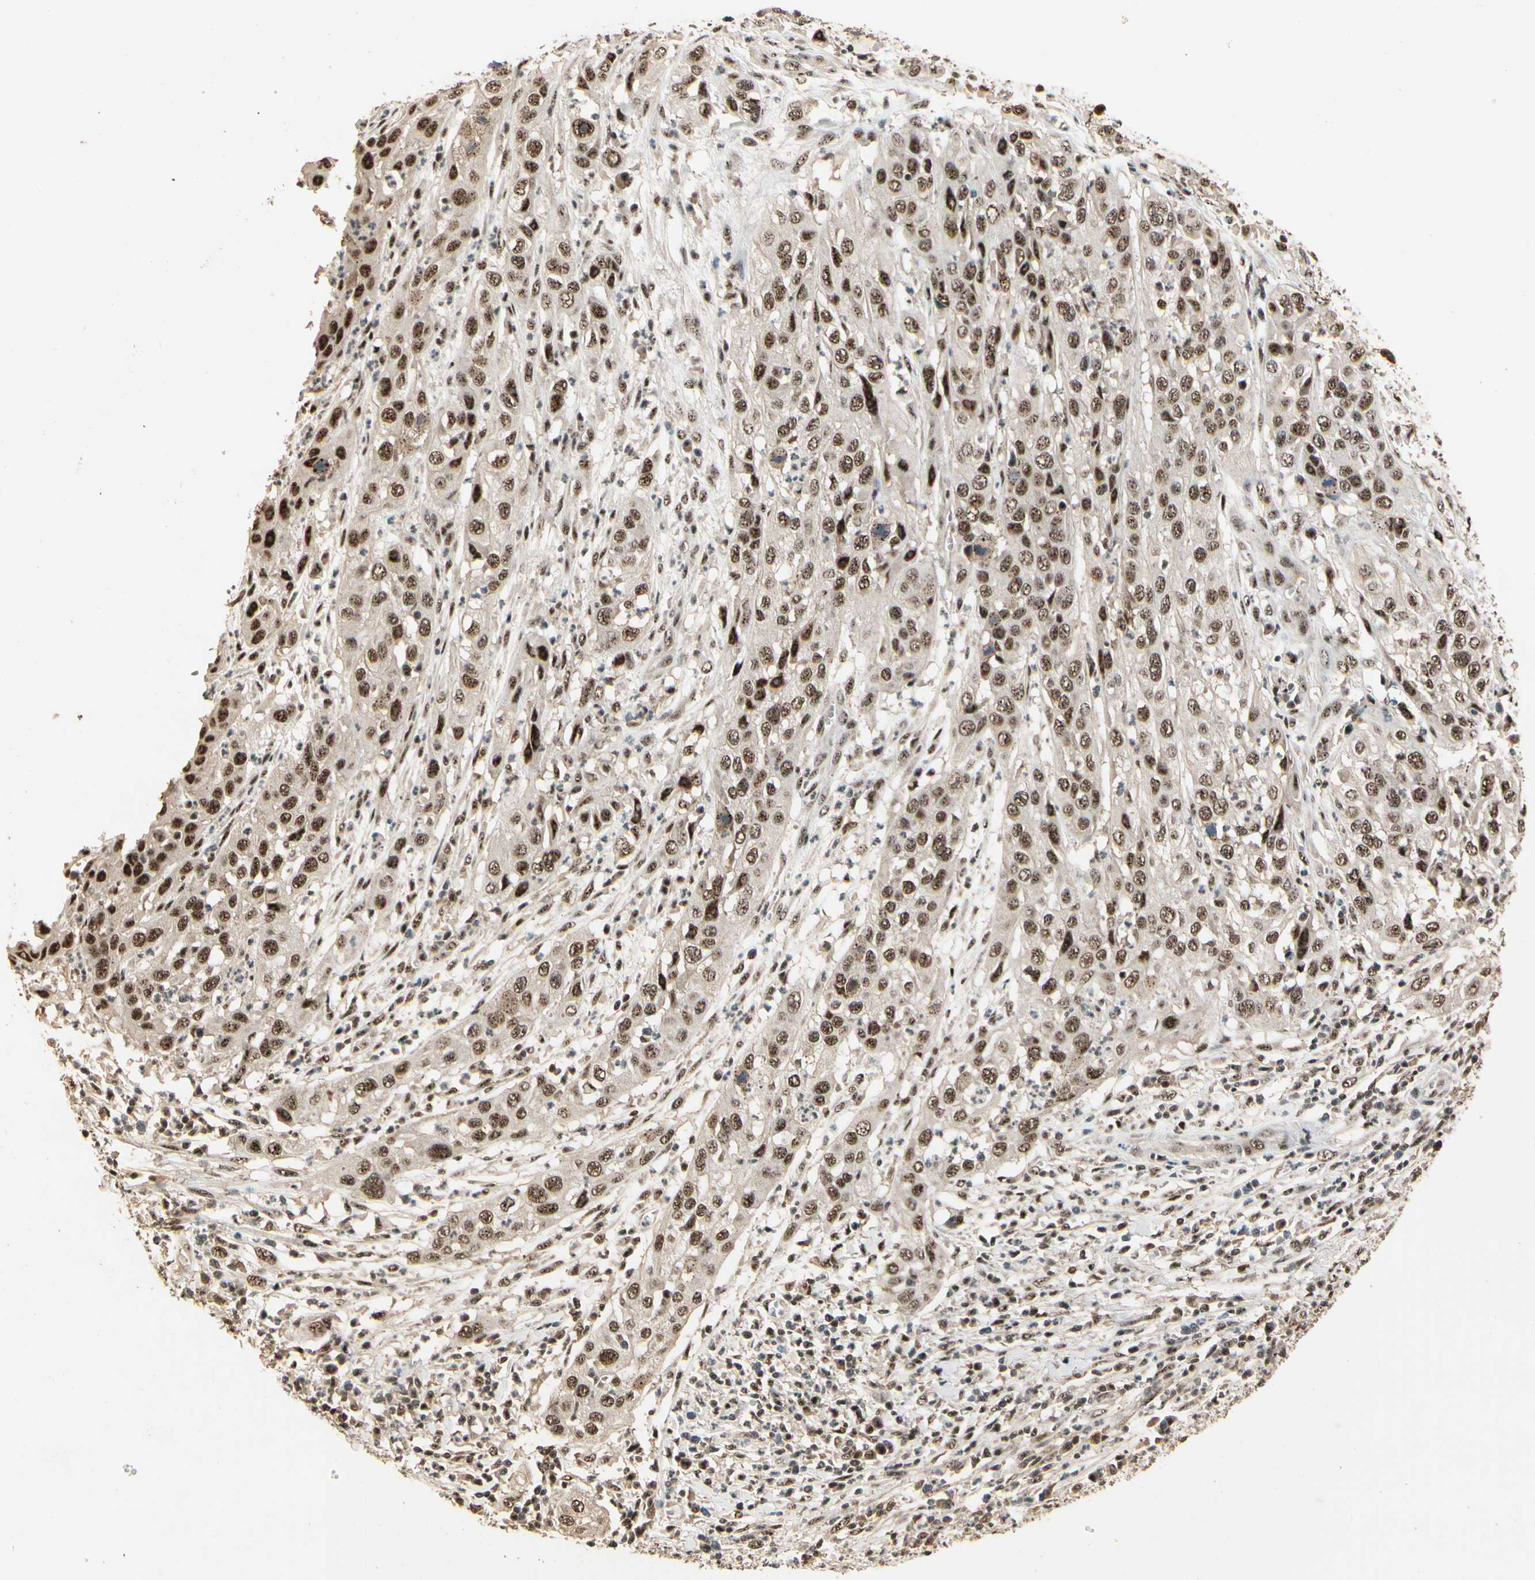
{"staining": {"intensity": "strong", "quantity": ">75%", "location": "cytoplasmic/membranous,nuclear"}, "tissue": "cervical cancer", "cell_type": "Tumor cells", "image_type": "cancer", "snomed": [{"axis": "morphology", "description": "Squamous cell carcinoma, NOS"}, {"axis": "topography", "description": "Cervix"}], "caption": "Immunohistochemical staining of cervical cancer (squamous cell carcinoma) demonstrates strong cytoplasmic/membranous and nuclear protein staining in approximately >75% of tumor cells.", "gene": "RBM25", "patient": {"sex": "female", "age": 32}}